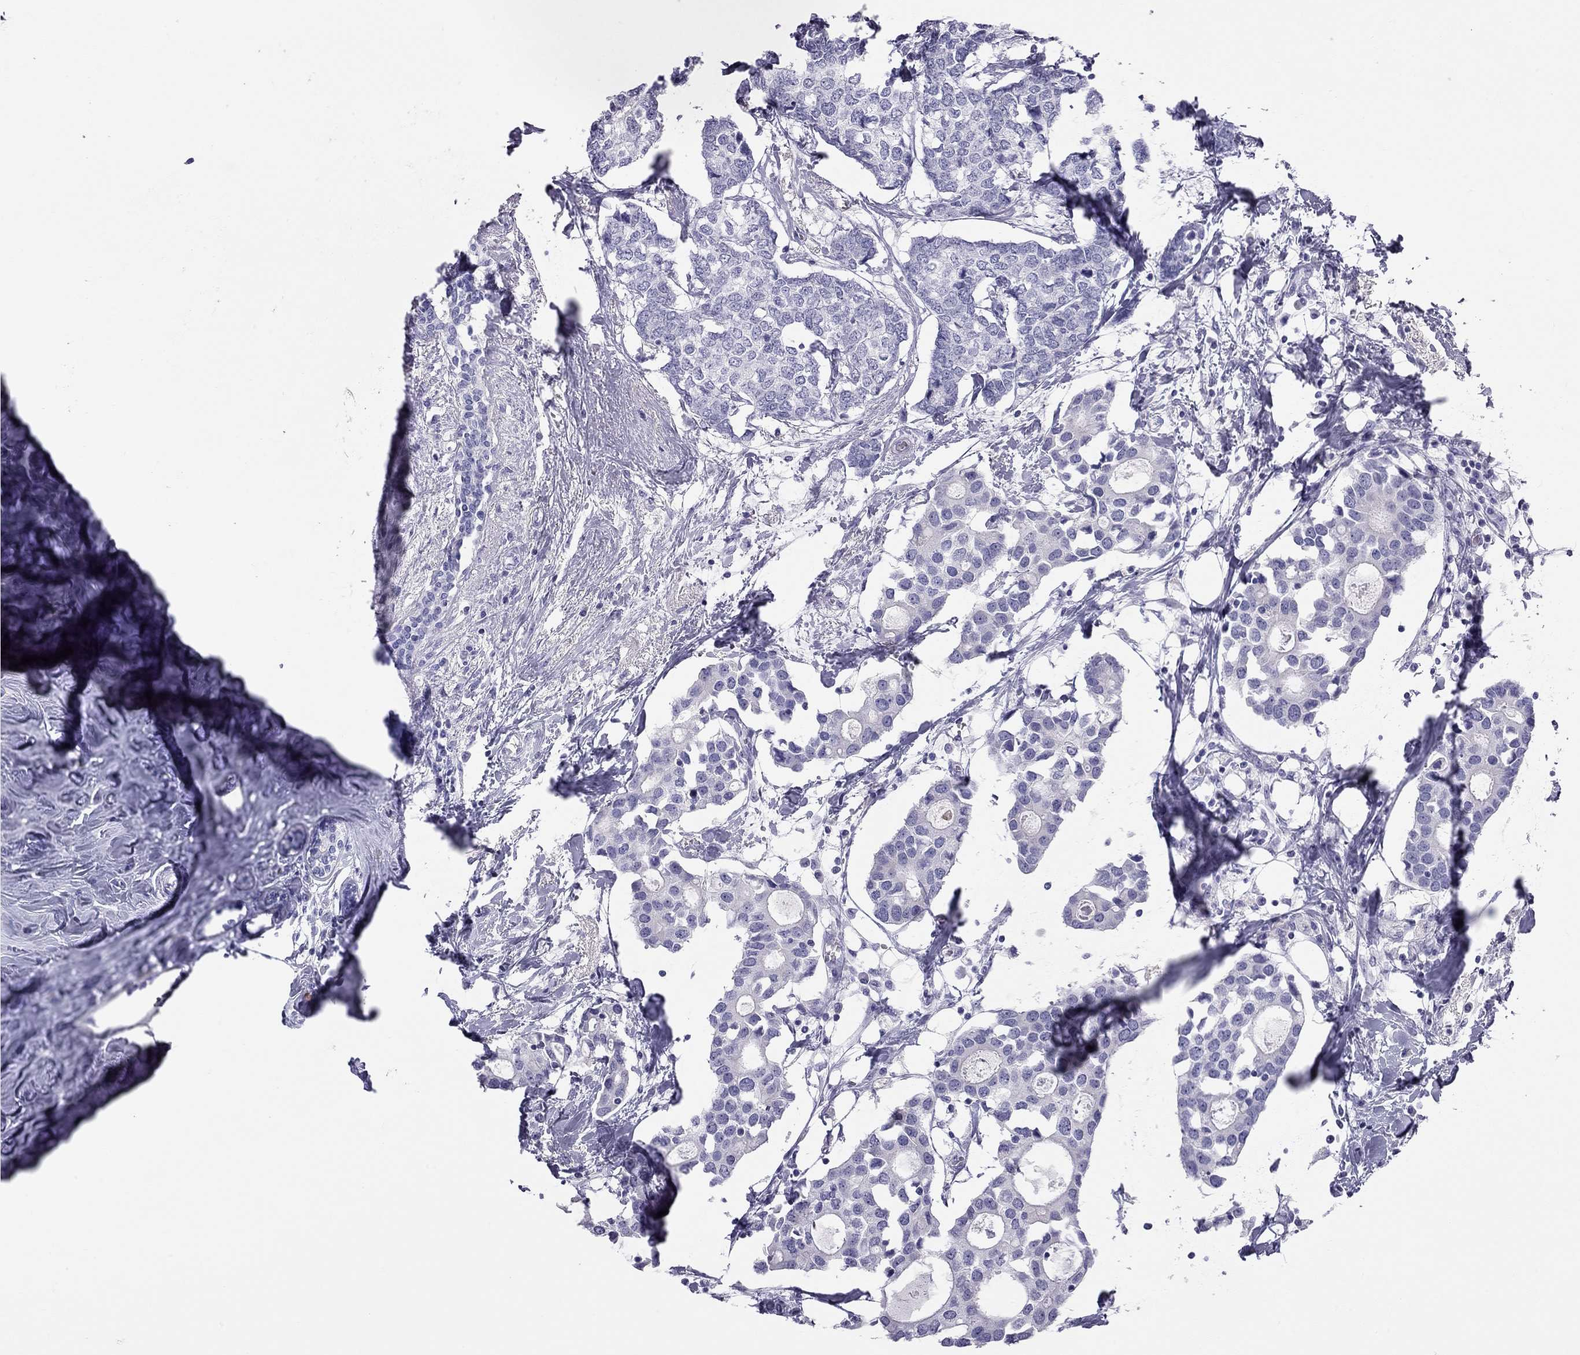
{"staining": {"intensity": "negative", "quantity": "none", "location": "none"}, "tissue": "breast cancer", "cell_type": "Tumor cells", "image_type": "cancer", "snomed": [{"axis": "morphology", "description": "Duct carcinoma"}, {"axis": "topography", "description": "Breast"}], "caption": "Tumor cells show no significant expression in breast cancer.", "gene": "TRPM3", "patient": {"sex": "female", "age": 83}}